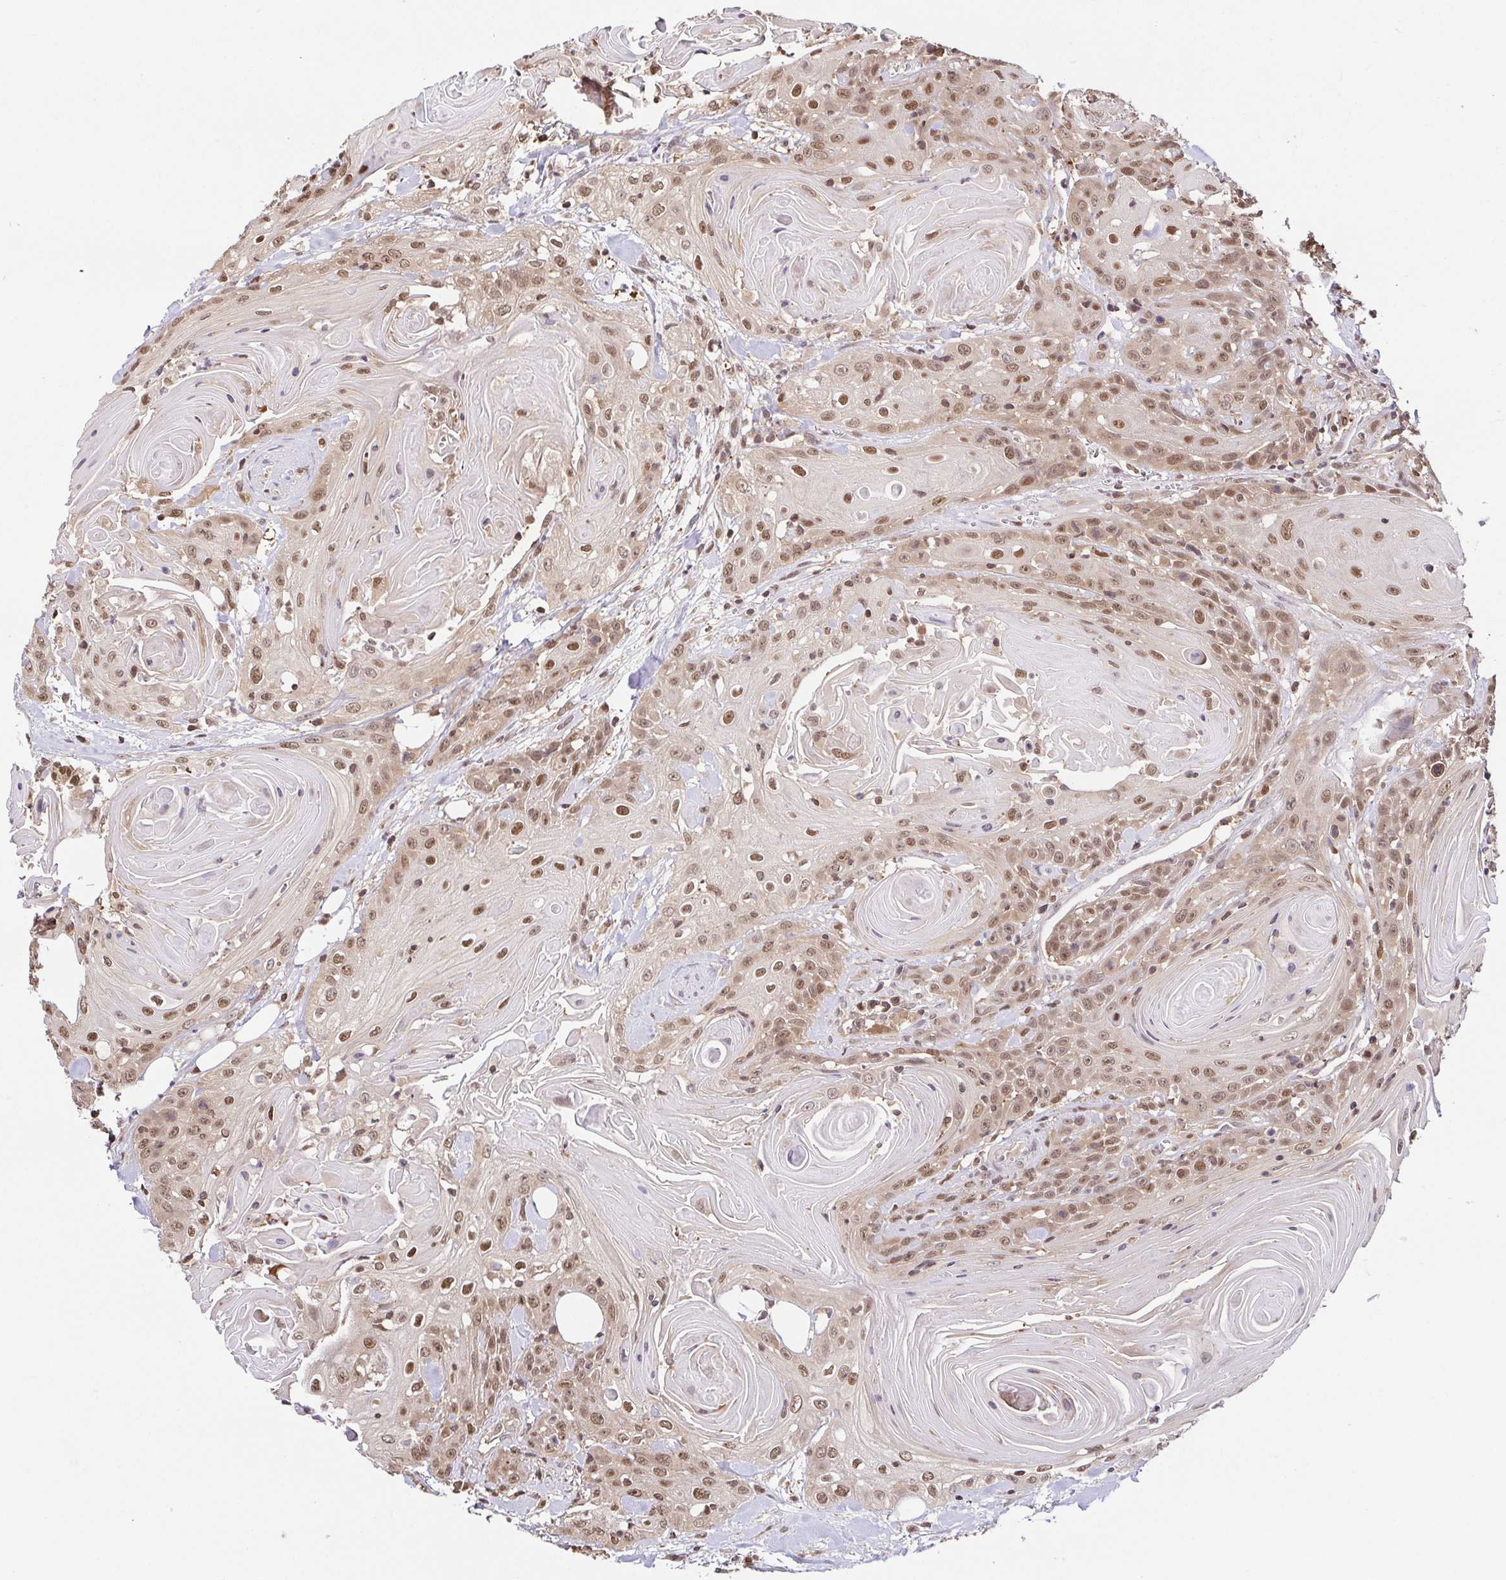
{"staining": {"intensity": "moderate", "quantity": ">75%", "location": "cytoplasmic/membranous,nuclear"}, "tissue": "head and neck cancer", "cell_type": "Tumor cells", "image_type": "cancer", "snomed": [{"axis": "morphology", "description": "Squamous cell carcinoma, NOS"}, {"axis": "topography", "description": "Head-Neck"}], "caption": "Protein staining exhibits moderate cytoplasmic/membranous and nuclear positivity in about >75% of tumor cells in head and neck squamous cell carcinoma.", "gene": "PSMB9", "patient": {"sex": "female", "age": 84}}